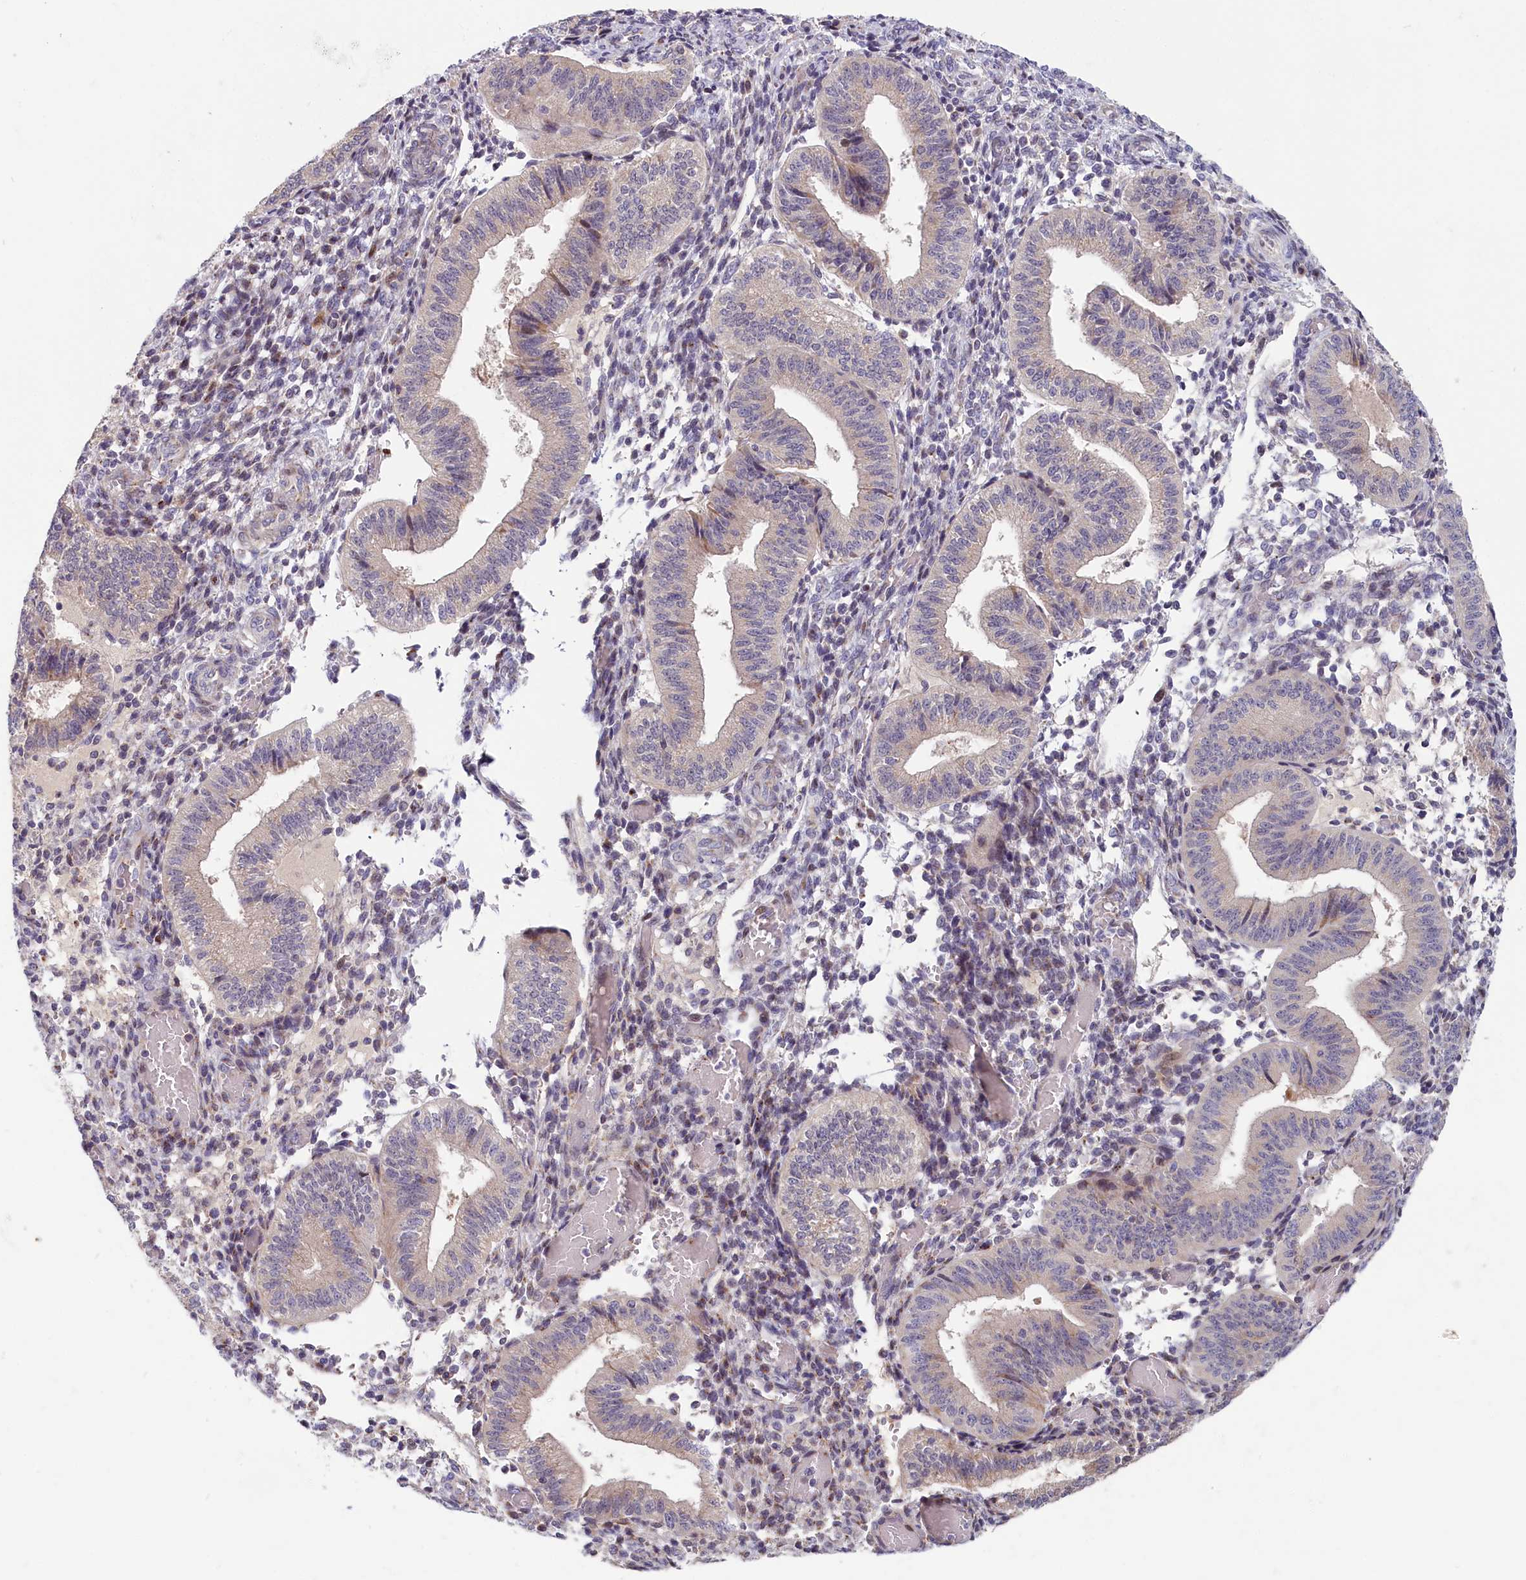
{"staining": {"intensity": "moderate", "quantity": "<25%", "location": "nuclear"}, "tissue": "endometrium", "cell_type": "Cells in endometrial stroma", "image_type": "normal", "snomed": [{"axis": "morphology", "description": "Normal tissue, NOS"}, {"axis": "topography", "description": "Endometrium"}], "caption": "Brown immunohistochemical staining in normal human endometrium demonstrates moderate nuclear staining in about <25% of cells in endometrial stroma.", "gene": "CHST12", "patient": {"sex": "female", "age": 34}}